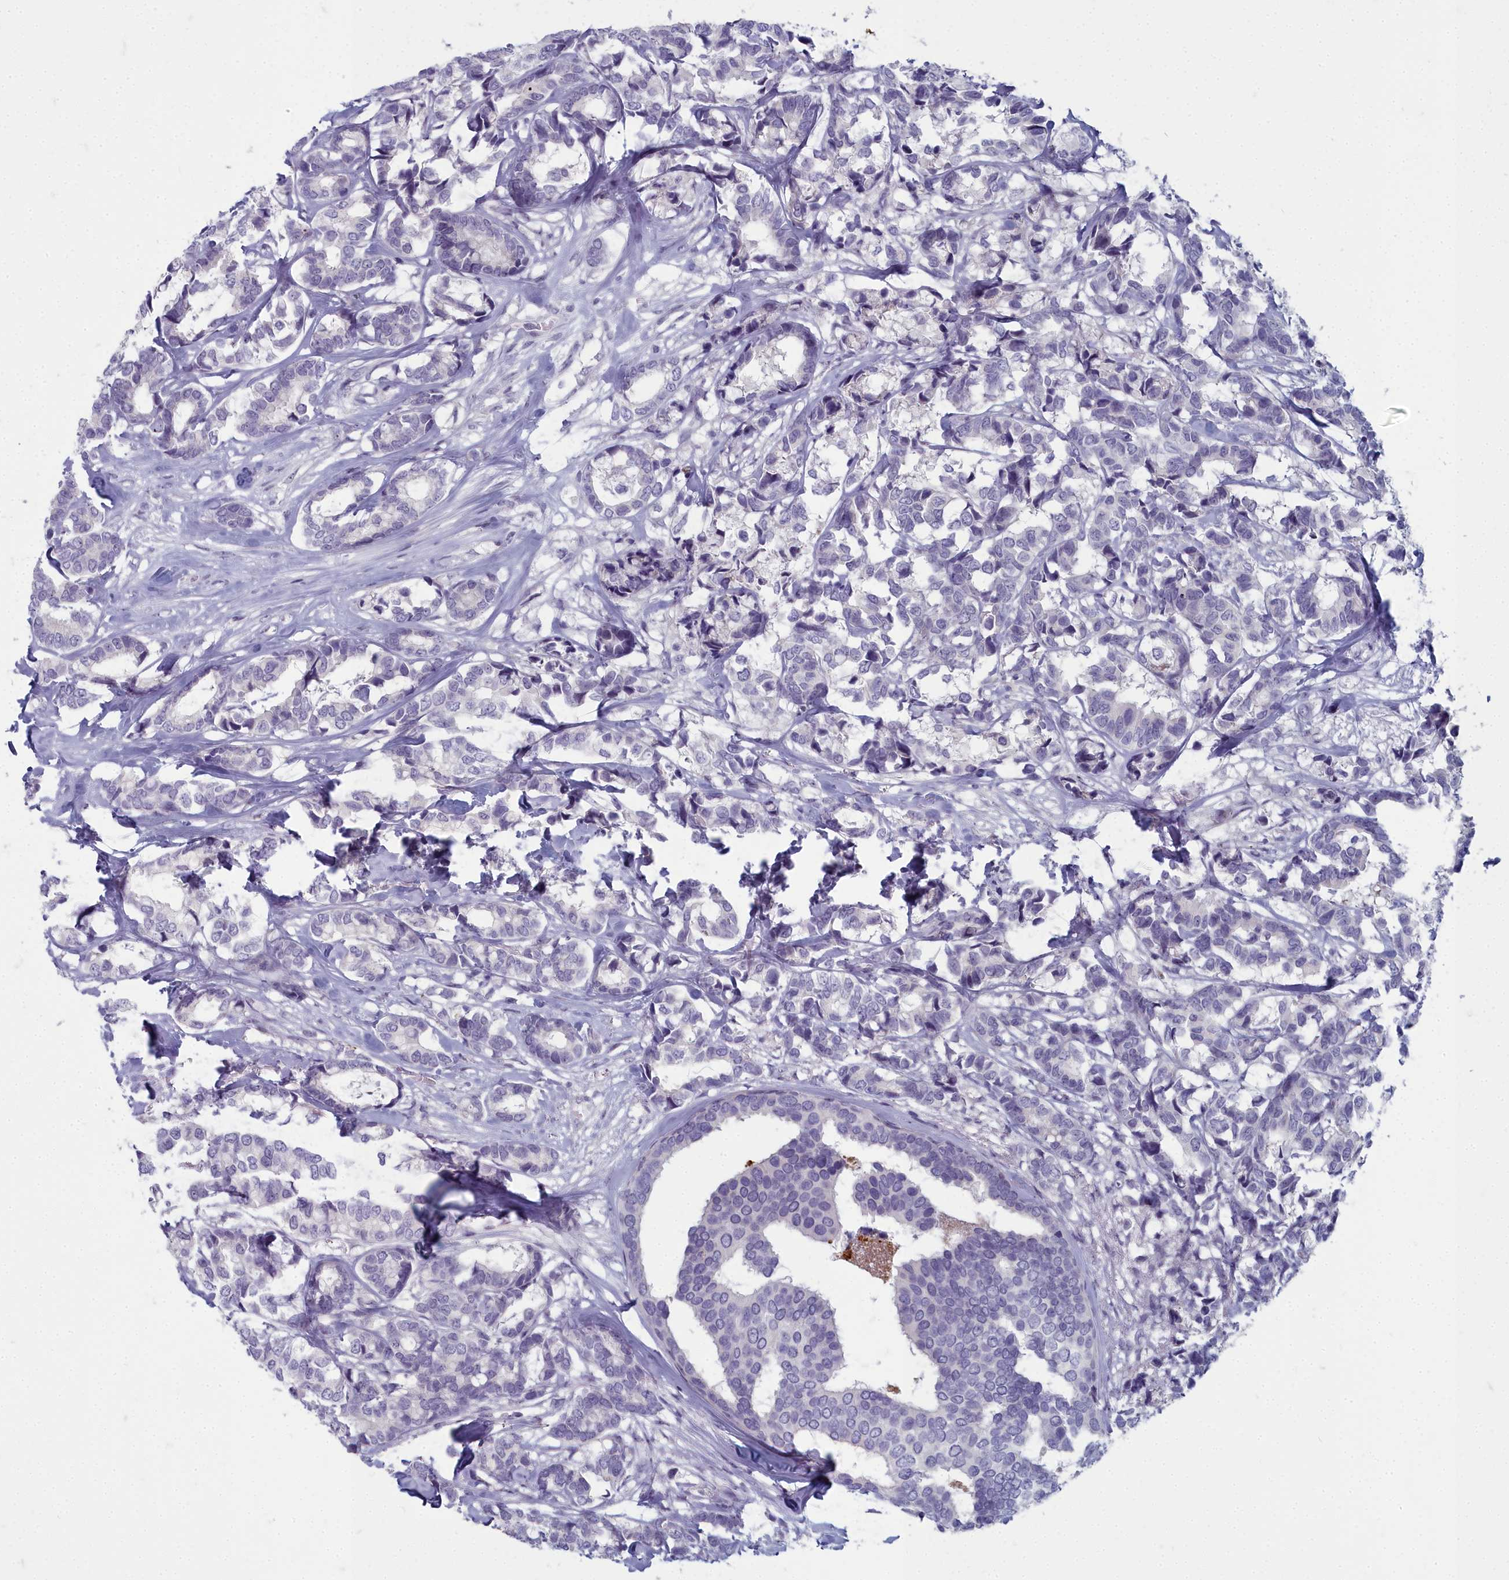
{"staining": {"intensity": "negative", "quantity": "none", "location": "none"}, "tissue": "breast cancer", "cell_type": "Tumor cells", "image_type": "cancer", "snomed": [{"axis": "morphology", "description": "Normal tissue, NOS"}, {"axis": "morphology", "description": "Duct carcinoma"}, {"axis": "topography", "description": "Breast"}], "caption": "The IHC histopathology image has no significant staining in tumor cells of breast cancer (invasive ductal carcinoma) tissue.", "gene": "INSYN2A", "patient": {"sex": "female", "age": 87}}